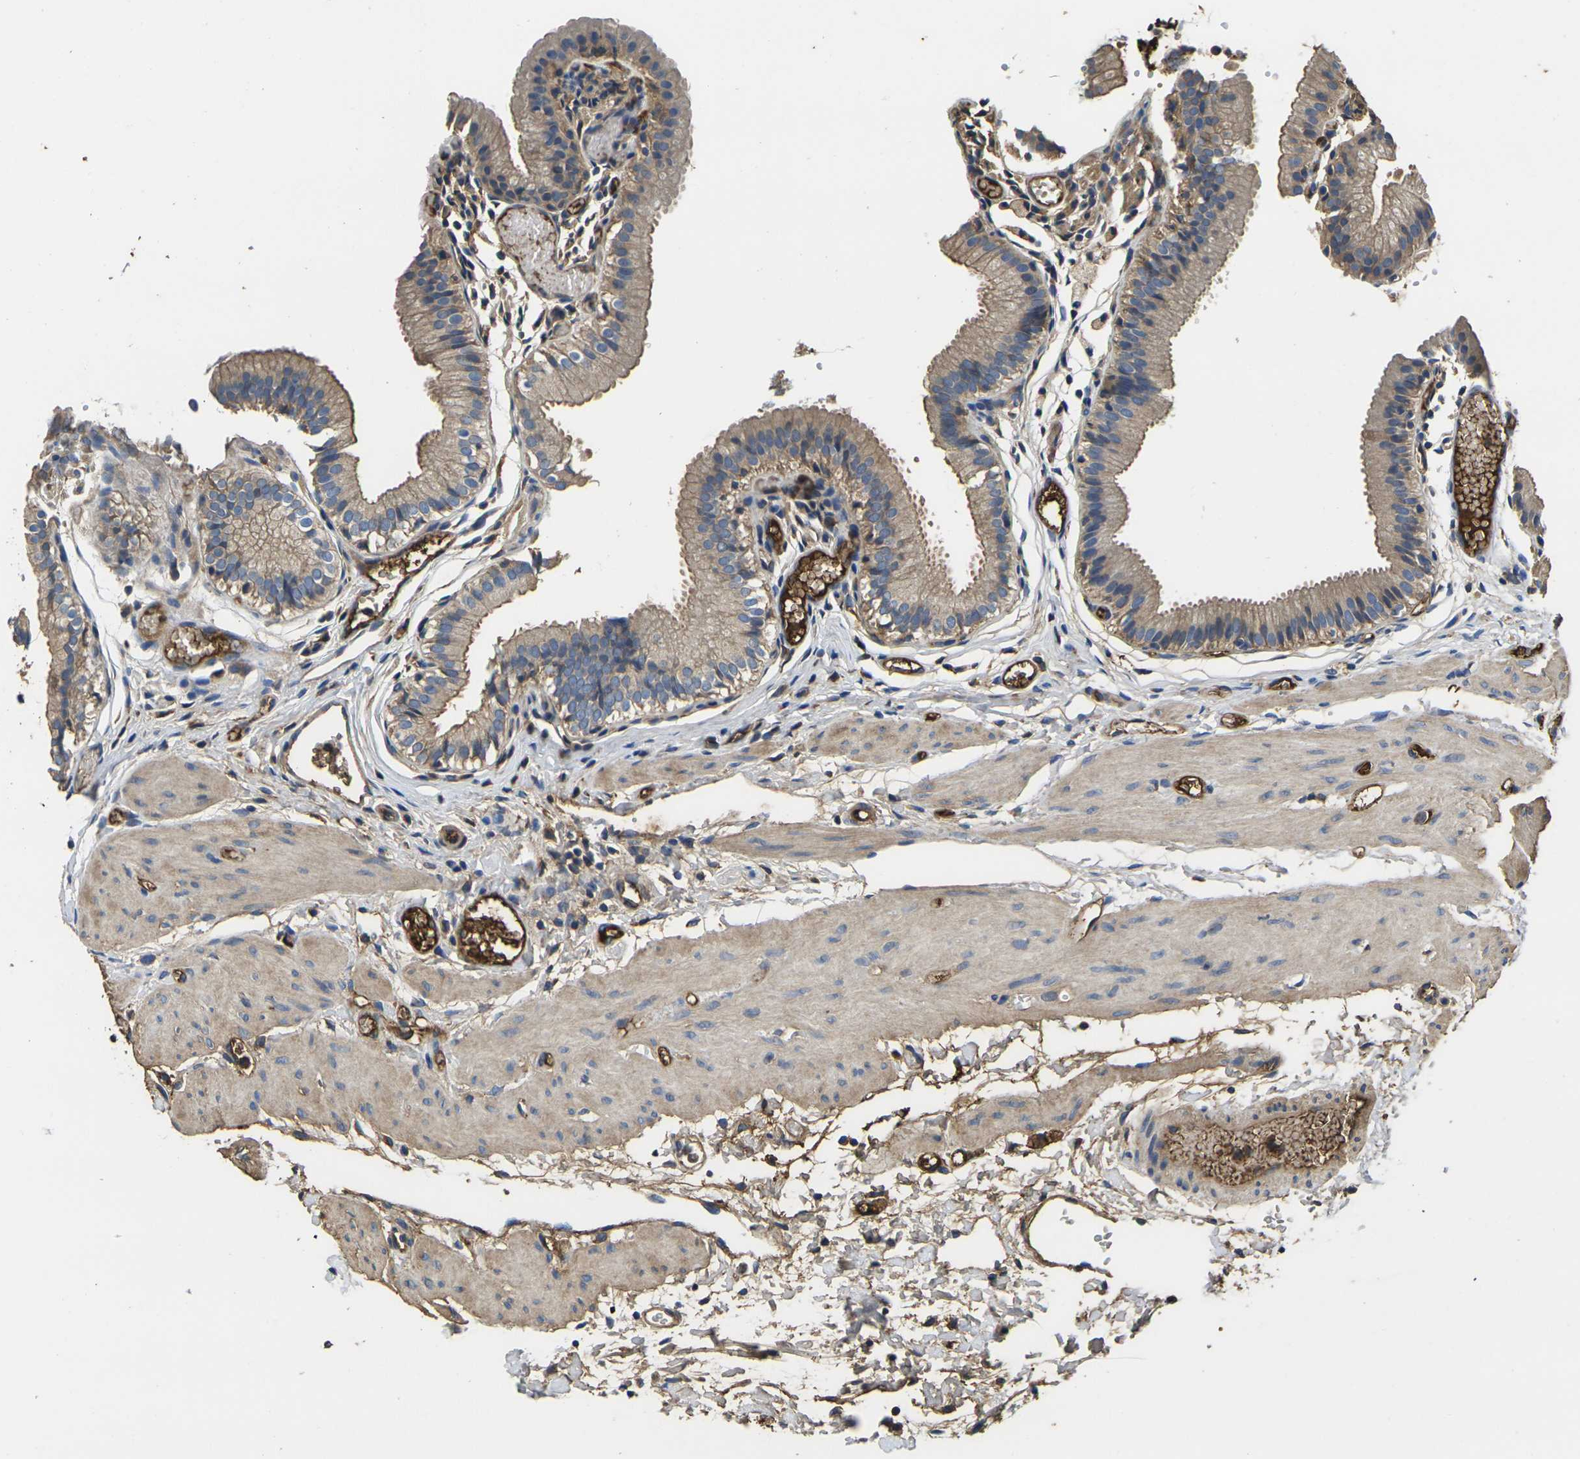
{"staining": {"intensity": "moderate", "quantity": ">75%", "location": "cytoplasmic/membranous"}, "tissue": "gallbladder", "cell_type": "Glandular cells", "image_type": "normal", "snomed": [{"axis": "morphology", "description": "Normal tissue, NOS"}, {"axis": "topography", "description": "Gallbladder"}], "caption": "This histopathology image shows immunohistochemistry staining of unremarkable gallbladder, with medium moderate cytoplasmic/membranous expression in about >75% of glandular cells.", "gene": "HSPG2", "patient": {"sex": "female", "age": 26}}